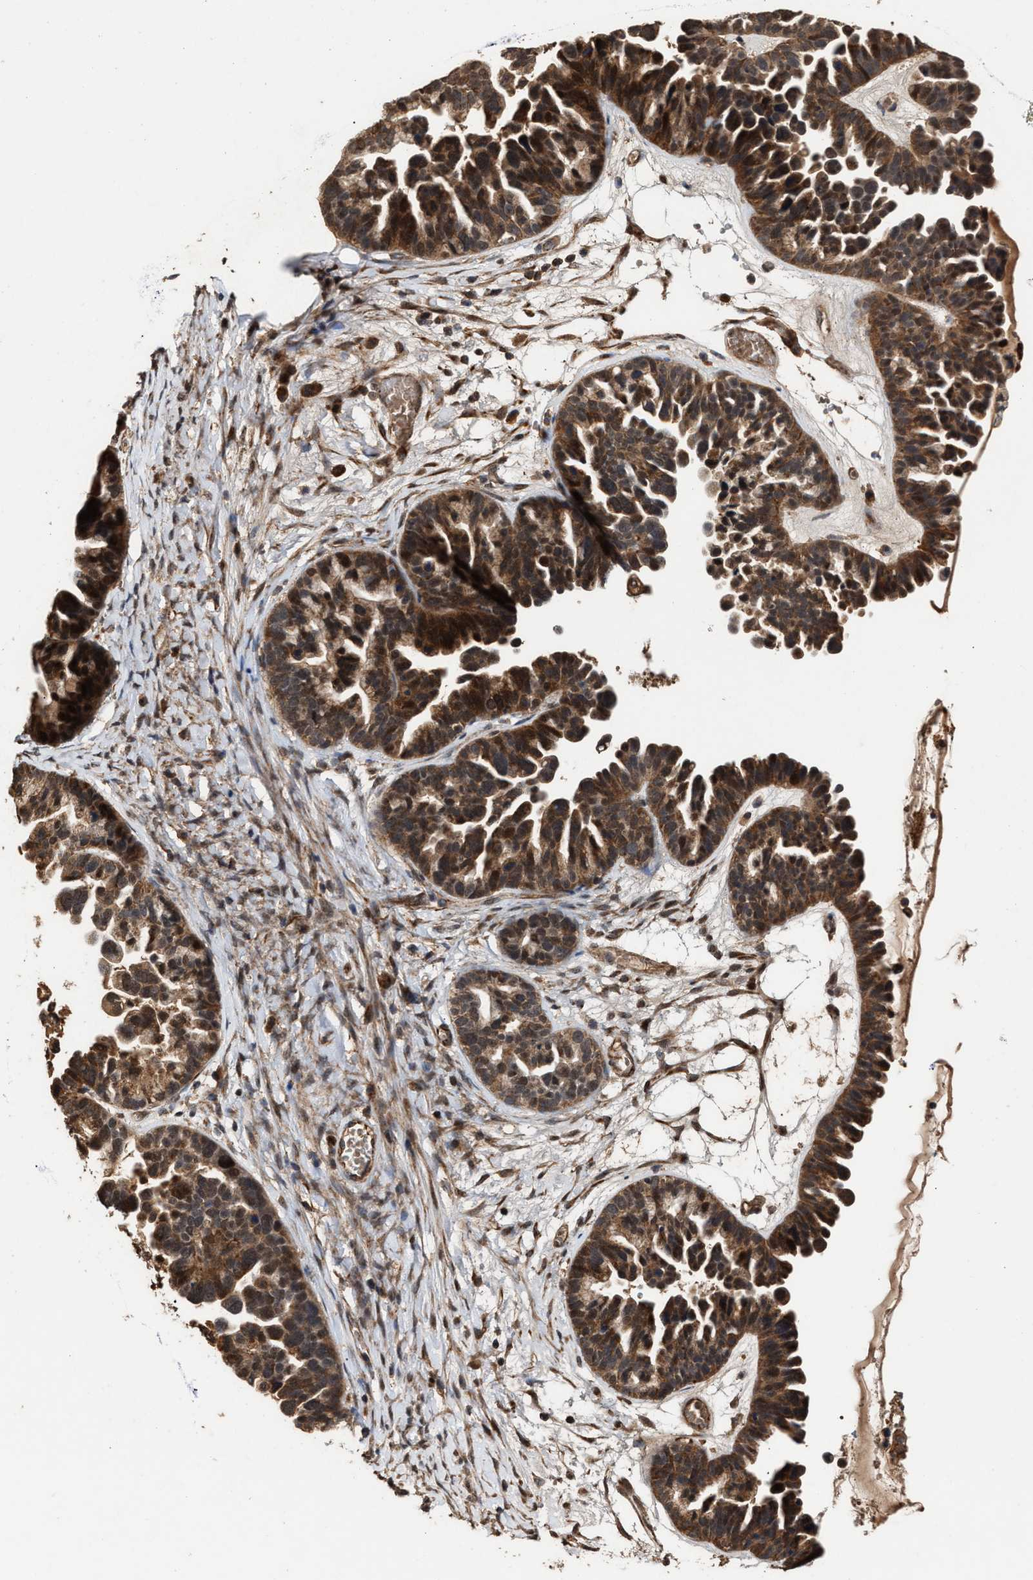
{"staining": {"intensity": "strong", "quantity": ">75%", "location": "cytoplasmic/membranous"}, "tissue": "ovarian cancer", "cell_type": "Tumor cells", "image_type": "cancer", "snomed": [{"axis": "morphology", "description": "Cystadenocarcinoma, serous, NOS"}, {"axis": "topography", "description": "Ovary"}], "caption": "Tumor cells display strong cytoplasmic/membranous staining in about >75% of cells in ovarian cancer.", "gene": "ZNHIT6", "patient": {"sex": "female", "age": 56}}